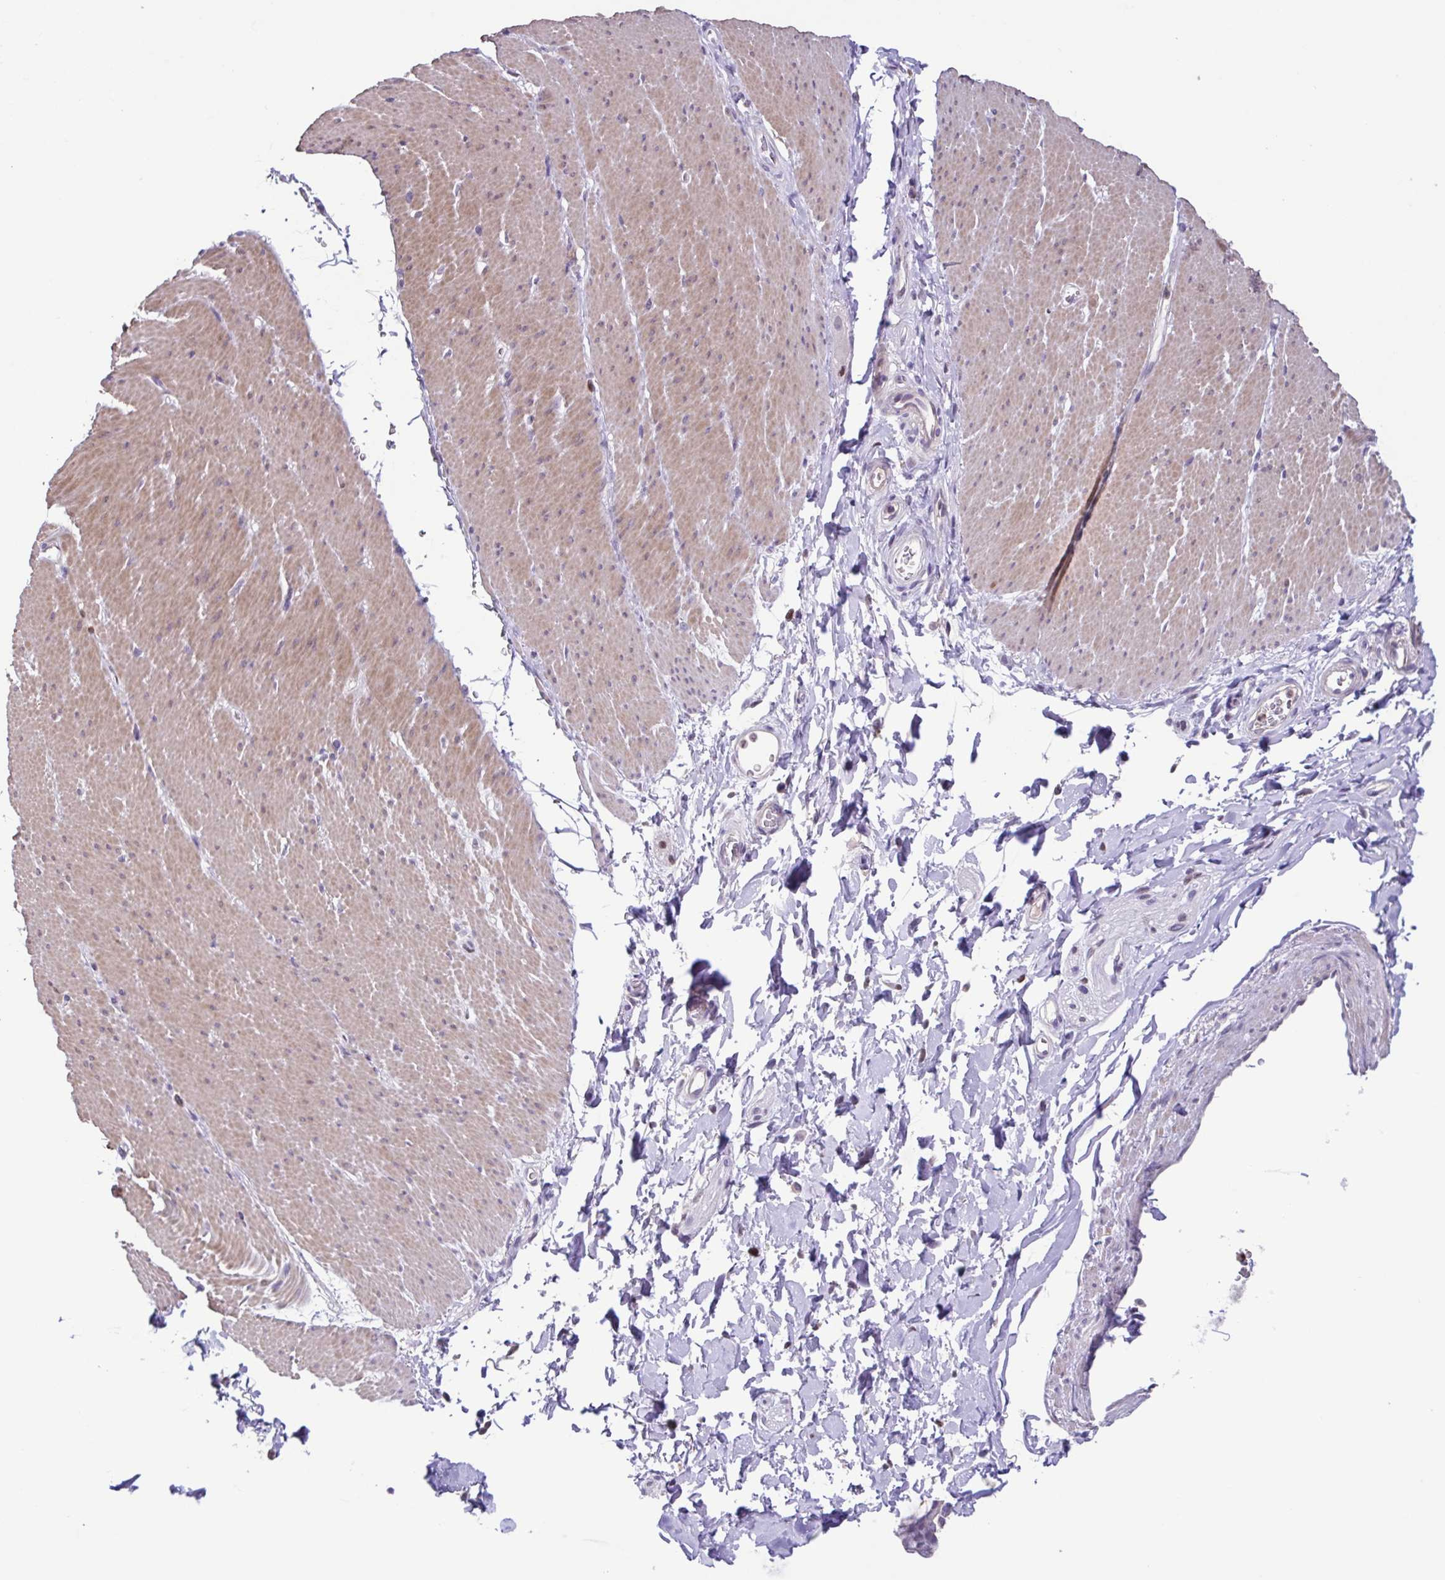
{"staining": {"intensity": "weak", "quantity": "25%-75%", "location": "cytoplasmic/membranous"}, "tissue": "smooth muscle", "cell_type": "Smooth muscle cells", "image_type": "normal", "snomed": [{"axis": "morphology", "description": "Normal tissue, NOS"}, {"axis": "topography", "description": "Smooth muscle"}, {"axis": "topography", "description": "Rectum"}], "caption": "There is low levels of weak cytoplasmic/membranous staining in smooth muscle cells of benign smooth muscle, as demonstrated by immunohistochemical staining (brown color).", "gene": "ACTRT3", "patient": {"sex": "male", "age": 53}}